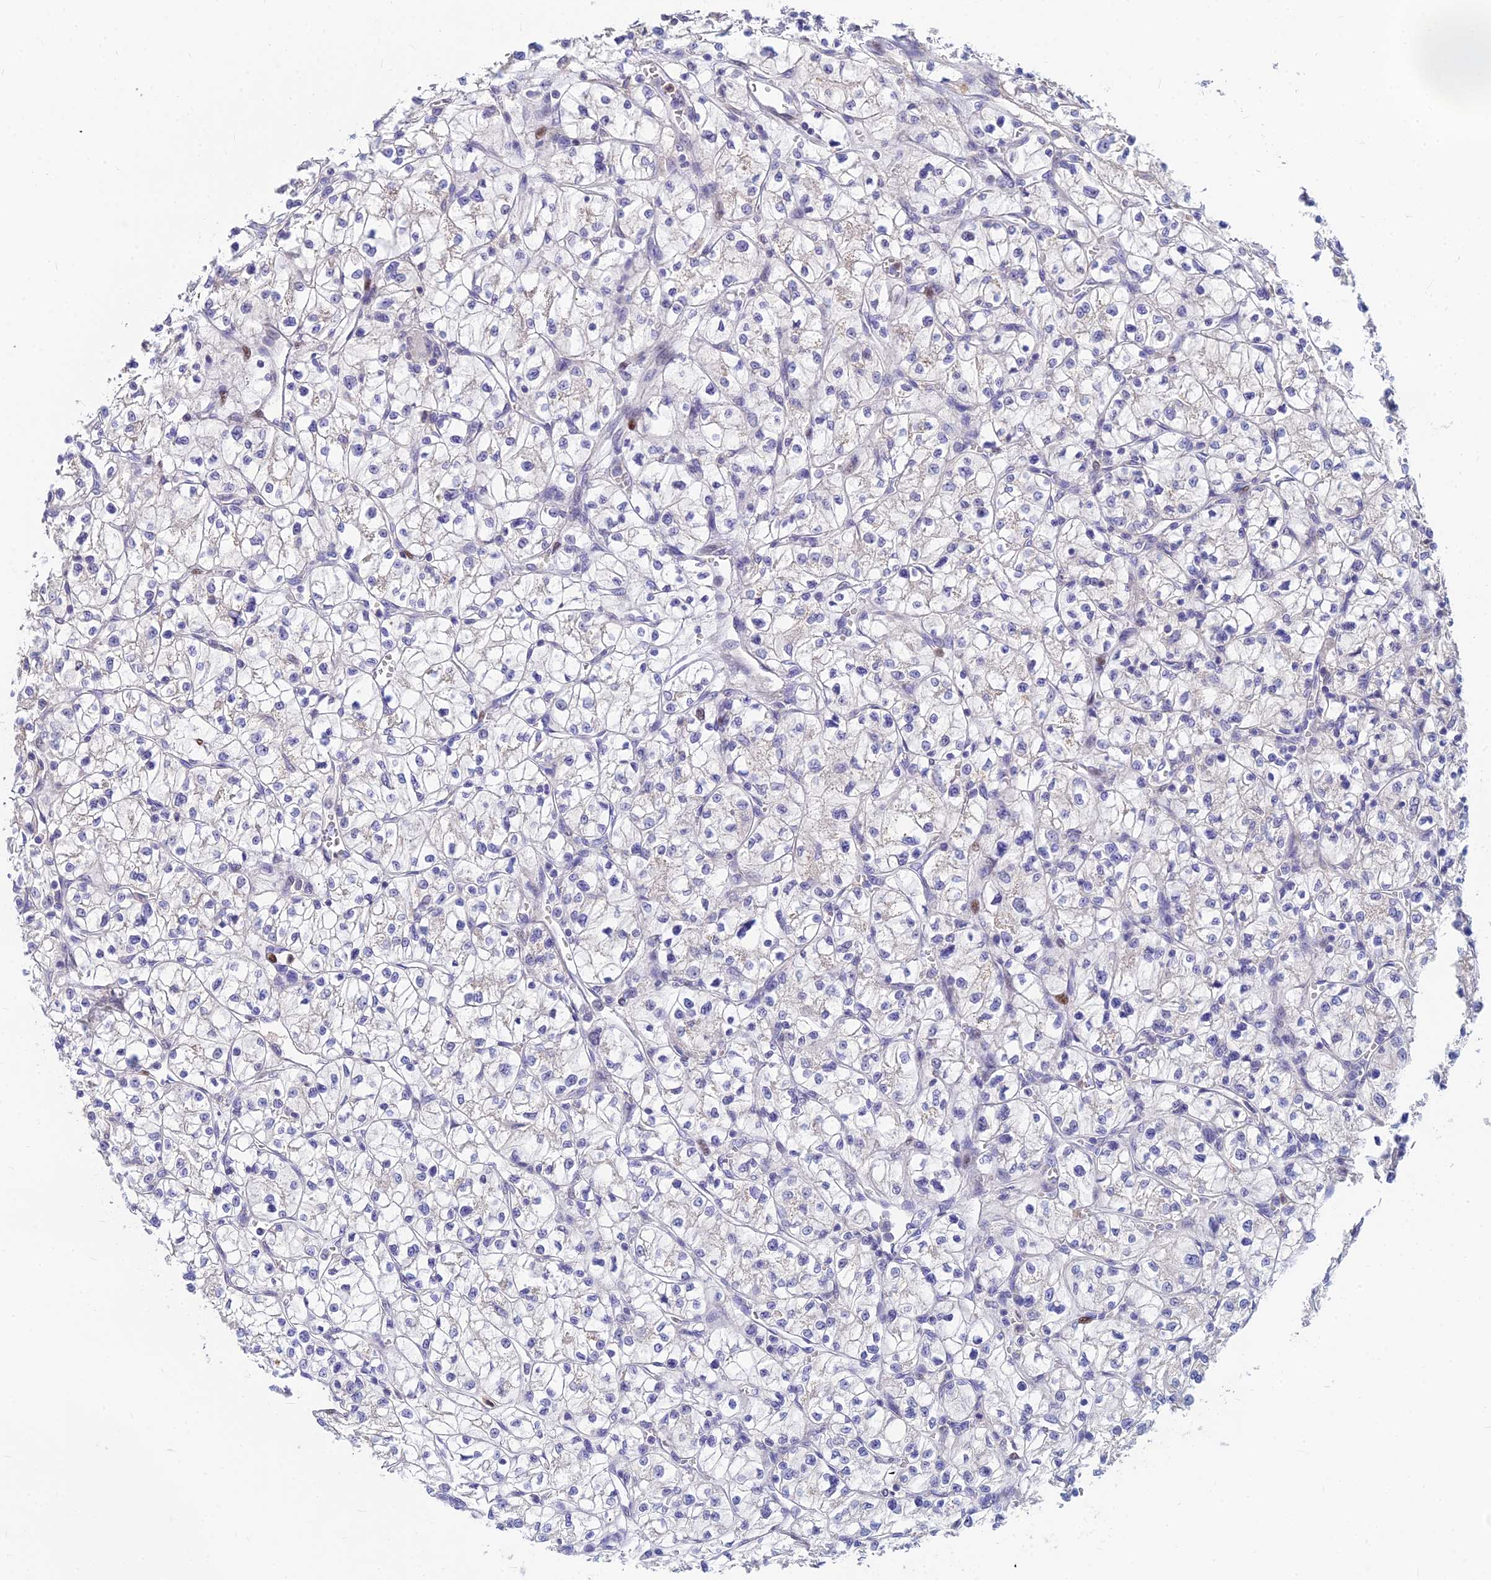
{"staining": {"intensity": "negative", "quantity": "none", "location": "none"}, "tissue": "renal cancer", "cell_type": "Tumor cells", "image_type": "cancer", "snomed": [{"axis": "morphology", "description": "Adenocarcinoma, NOS"}, {"axis": "topography", "description": "Kidney"}], "caption": "Image shows no significant protein staining in tumor cells of renal cancer (adenocarcinoma). (IHC, brightfield microscopy, high magnification).", "gene": "GOLGA6D", "patient": {"sex": "female", "age": 64}}